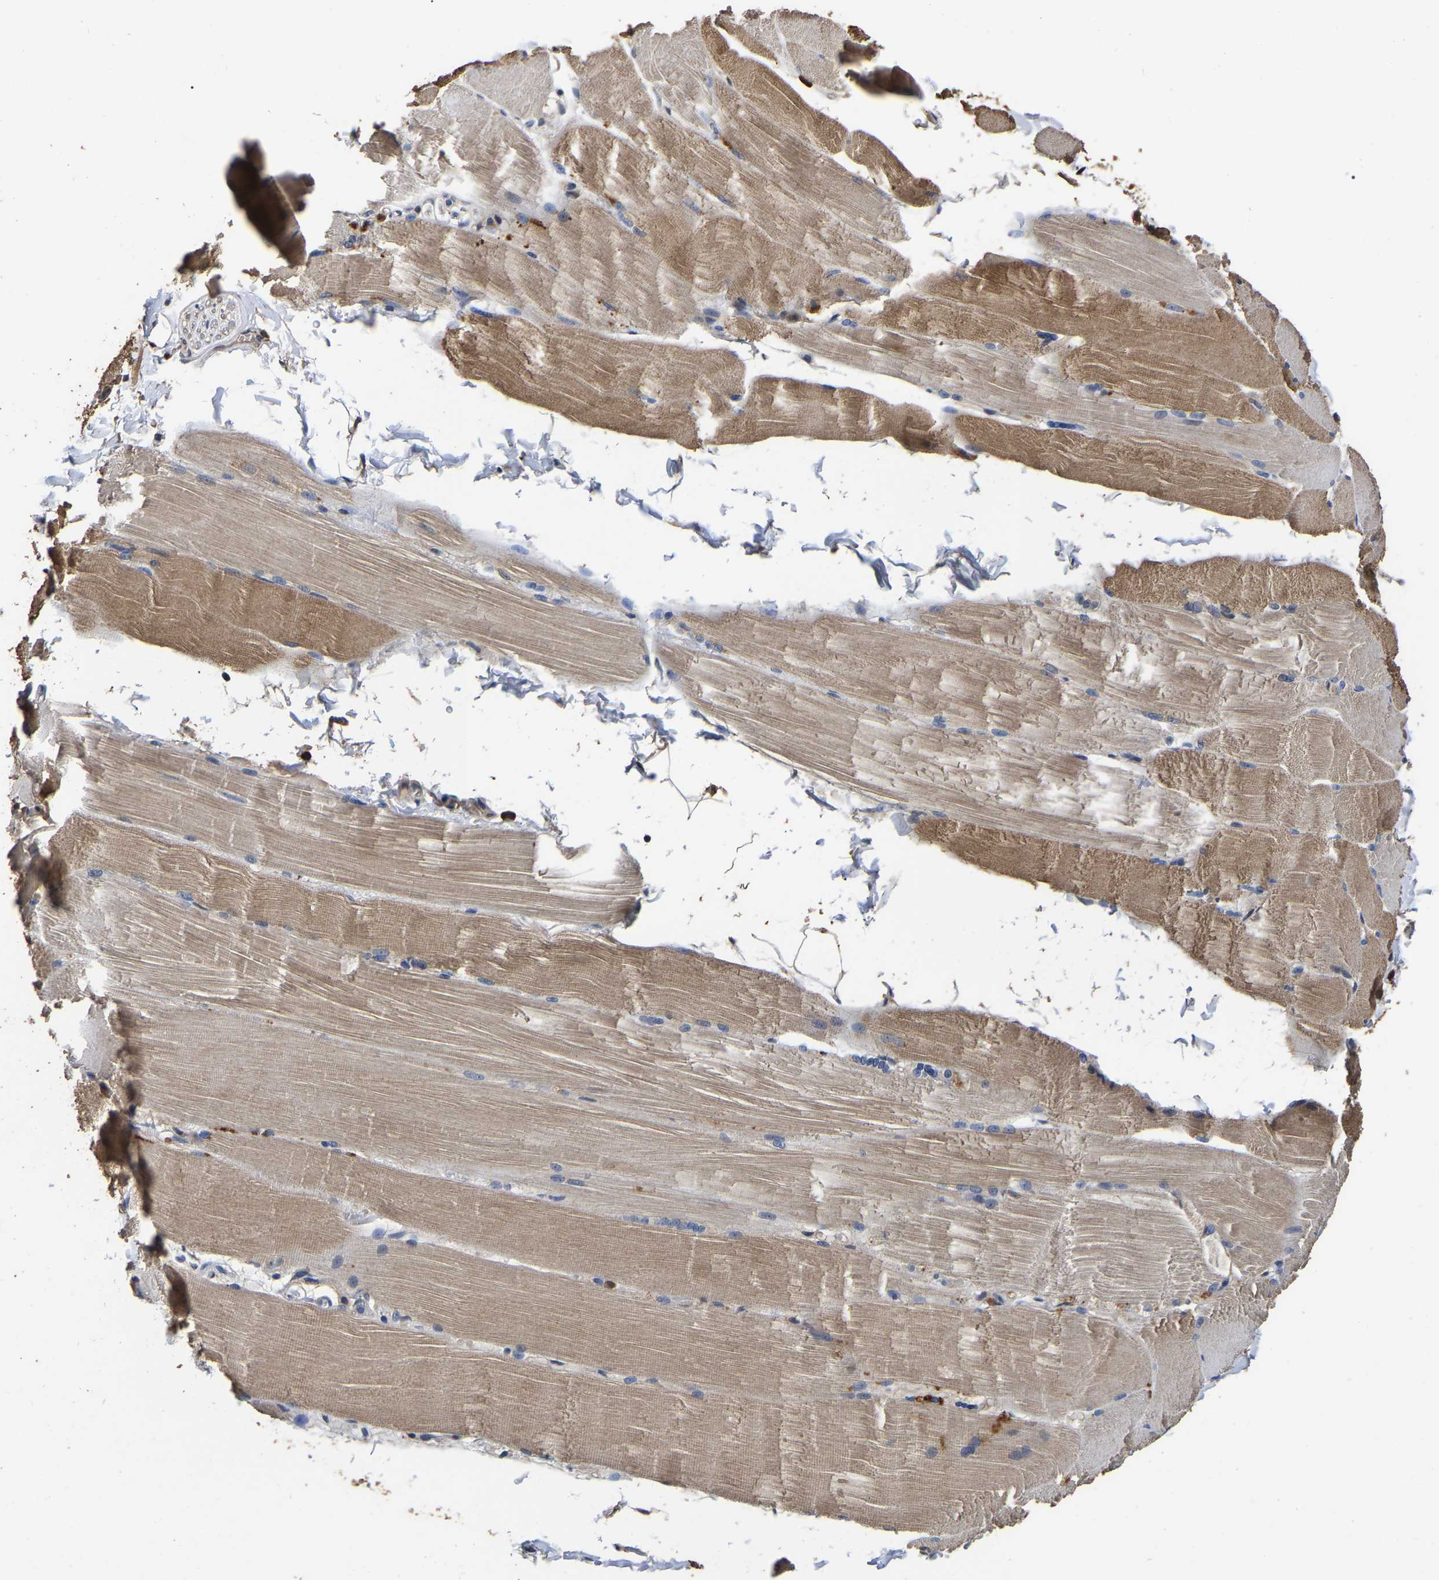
{"staining": {"intensity": "moderate", "quantity": ">75%", "location": "cytoplasmic/membranous"}, "tissue": "skeletal muscle", "cell_type": "Myocytes", "image_type": "normal", "snomed": [{"axis": "morphology", "description": "Normal tissue, NOS"}, {"axis": "topography", "description": "Skin"}, {"axis": "topography", "description": "Skeletal muscle"}], "caption": "Immunohistochemistry (IHC) of normal human skeletal muscle exhibits medium levels of moderate cytoplasmic/membranous staining in about >75% of myocytes.", "gene": "STK32C", "patient": {"sex": "male", "age": 83}}